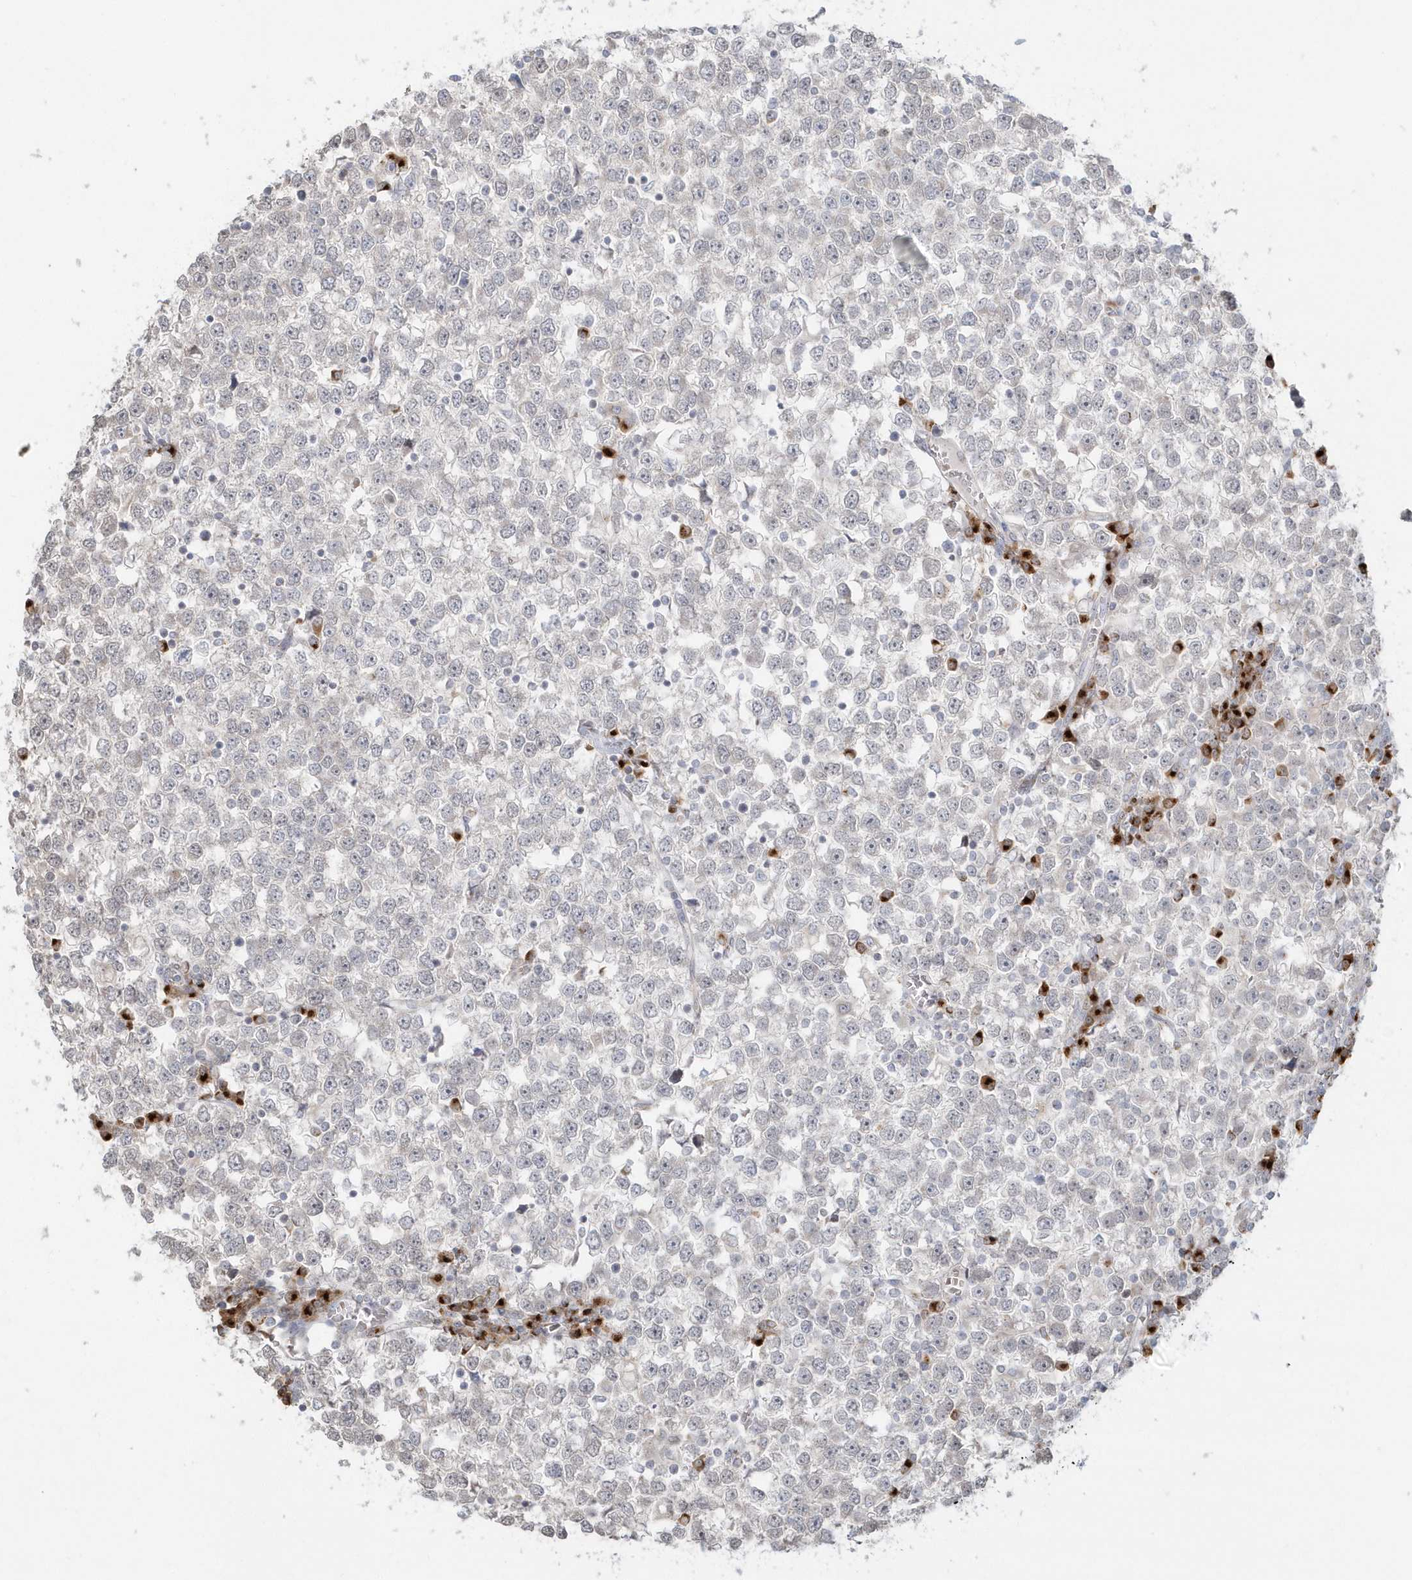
{"staining": {"intensity": "negative", "quantity": "none", "location": "none"}, "tissue": "testis cancer", "cell_type": "Tumor cells", "image_type": "cancer", "snomed": [{"axis": "morphology", "description": "Seminoma, NOS"}, {"axis": "topography", "description": "Testis"}], "caption": "Seminoma (testis) stained for a protein using immunohistochemistry displays no staining tumor cells.", "gene": "DHFR", "patient": {"sex": "male", "age": 65}}